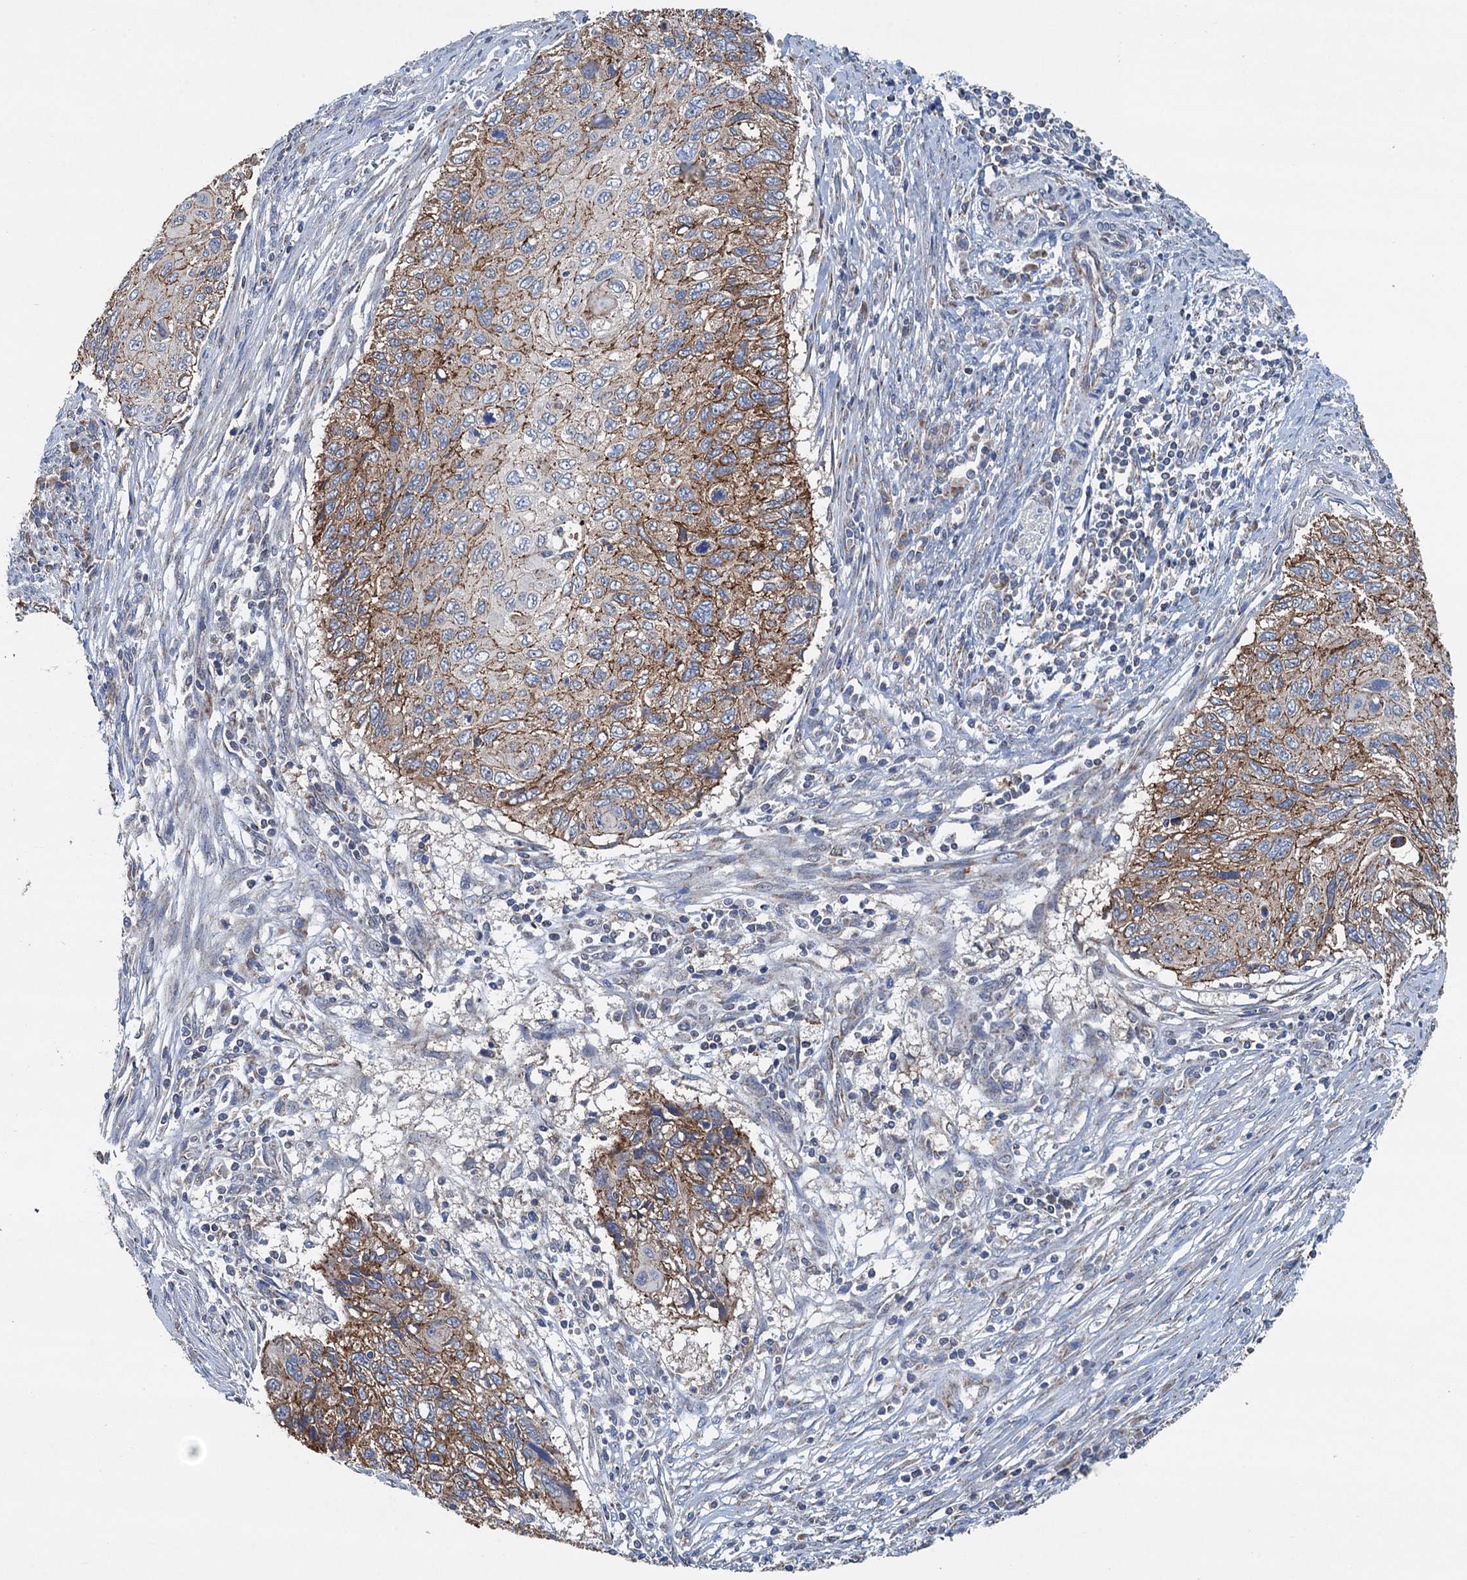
{"staining": {"intensity": "moderate", "quantity": ">75%", "location": "cytoplasmic/membranous"}, "tissue": "cervical cancer", "cell_type": "Tumor cells", "image_type": "cancer", "snomed": [{"axis": "morphology", "description": "Squamous cell carcinoma, NOS"}, {"axis": "topography", "description": "Cervix"}], "caption": "An immunohistochemistry image of neoplastic tissue is shown. Protein staining in brown highlights moderate cytoplasmic/membranous positivity in cervical cancer within tumor cells.", "gene": "DGLUCY", "patient": {"sex": "female", "age": 70}}